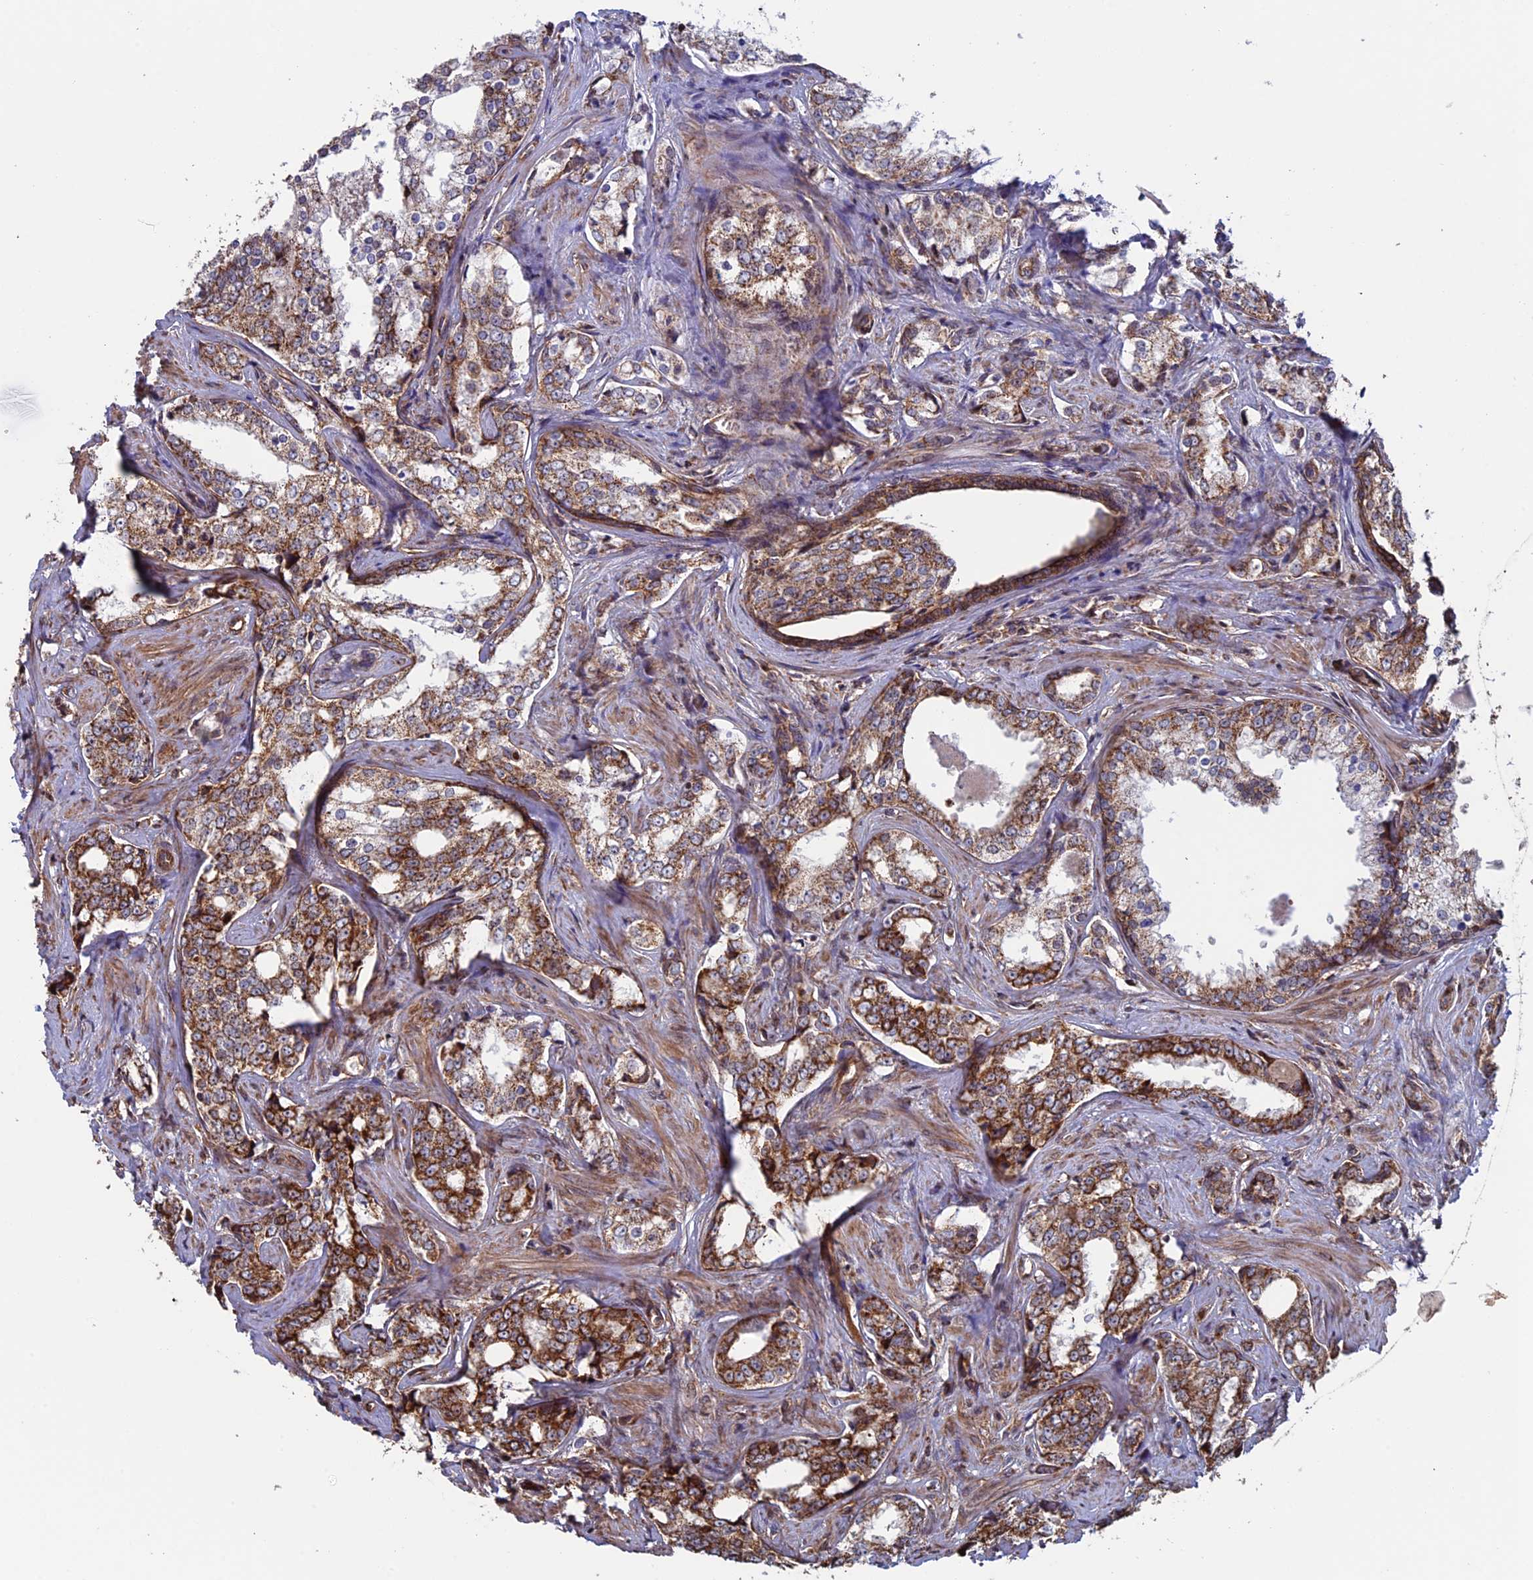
{"staining": {"intensity": "strong", "quantity": "25%-75%", "location": "cytoplasmic/membranous"}, "tissue": "prostate cancer", "cell_type": "Tumor cells", "image_type": "cancer", "snomed": [{"axis": "morphology", "description": "Adenocarcinoma, High grade"}, {"axis": "topography", "description": "Prostate"}], "caption": "Strong cytoplasmic/membranous expression for a protein is identified in approximately 25%-75% of tumor cells of prostate adenocarcinoma (high-grade) using immunohistochemistry.", "gene": "CCDC8", "patient": {"sex": "male", "age": 66}}